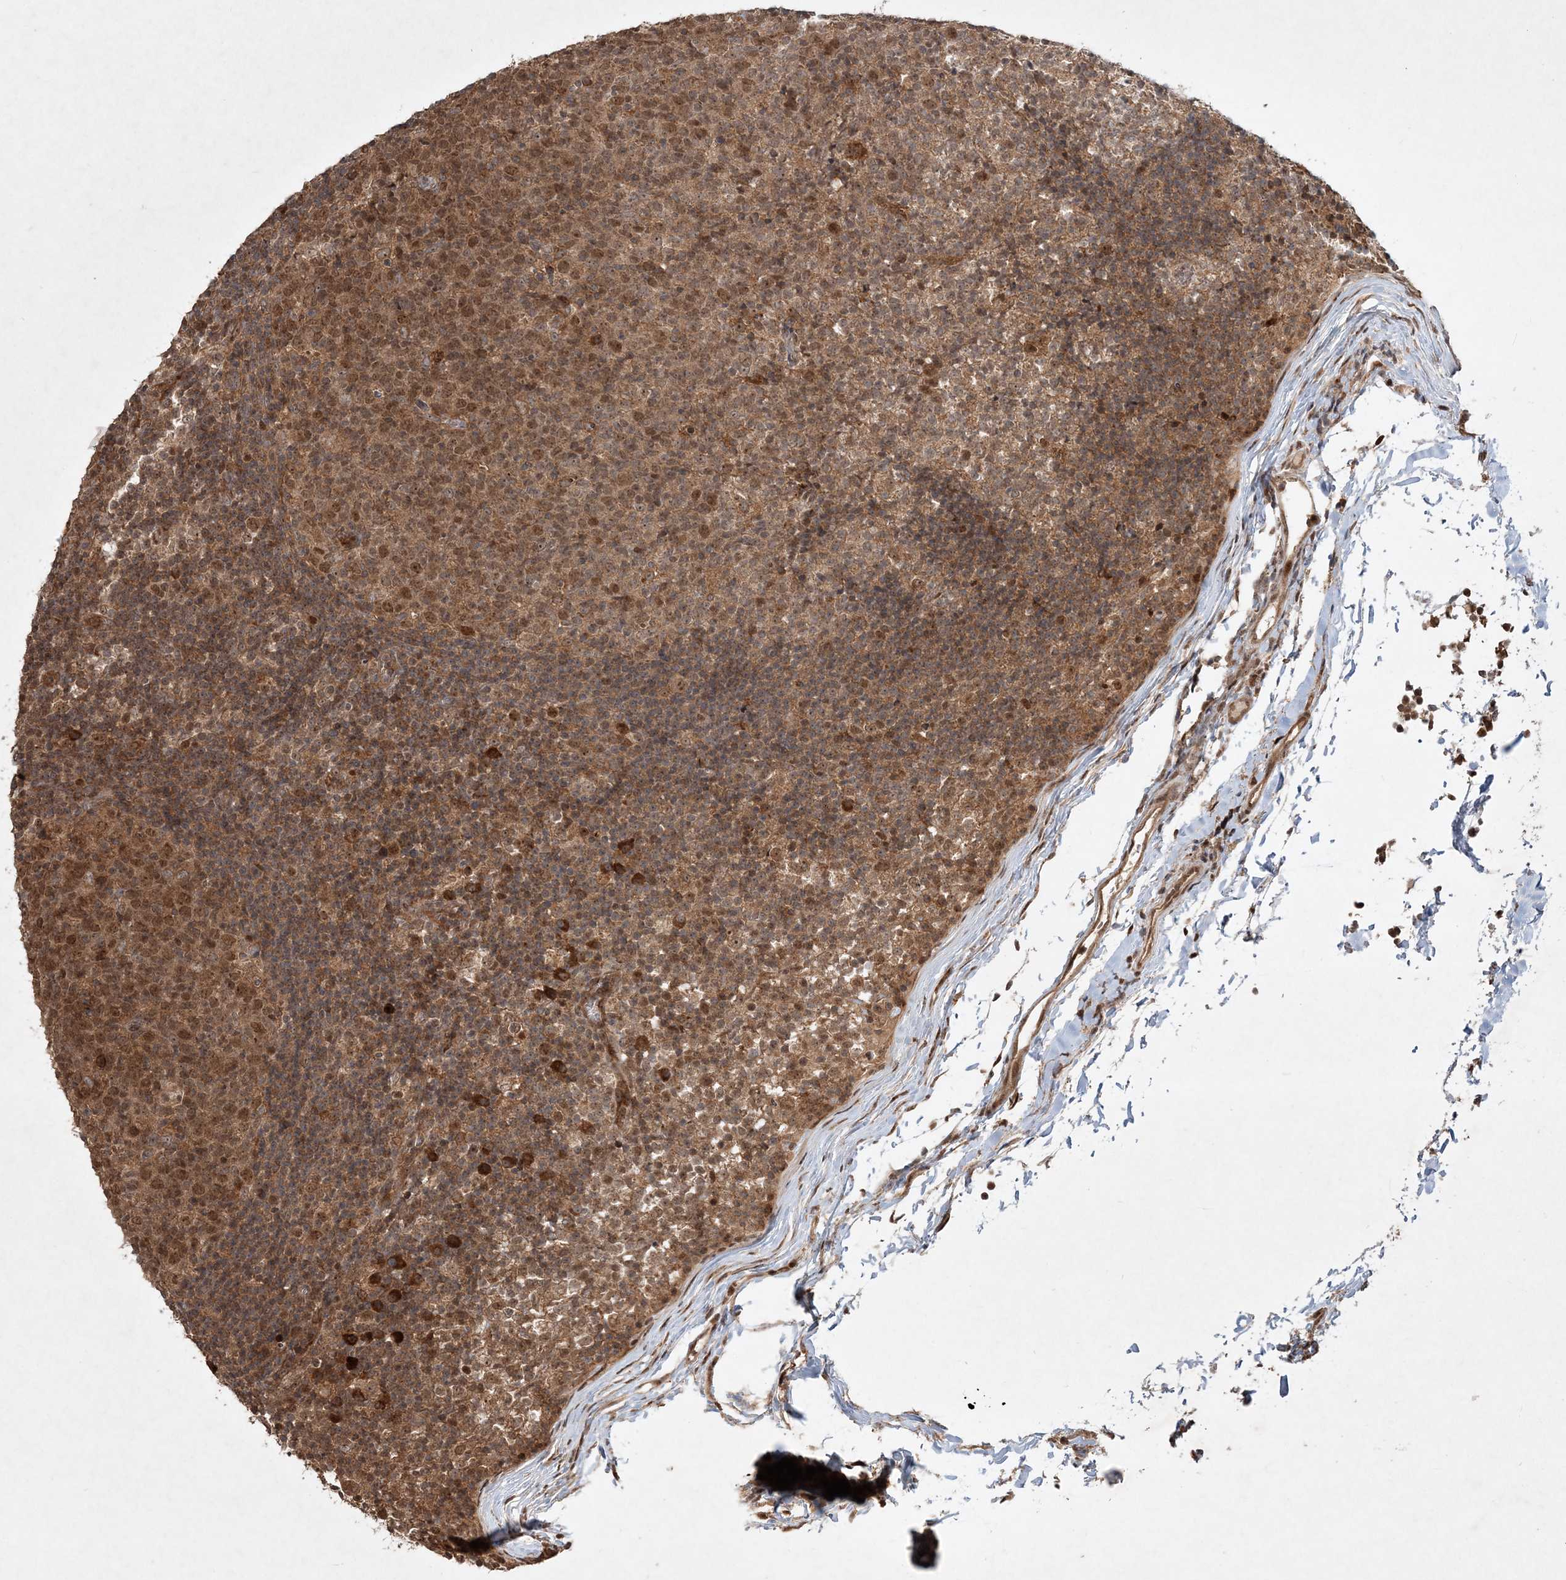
{"staining": {"intensity": "moderate", "quantity": ">75%", "location": "cytoplasmic/membranous,nuclear"}, "tissue": "lymph node", "cell_type": "Germinal center cells", "image_type": "normal", "snomed": [{"axis": "morphology", "description": "Normal tissue, NOS"}, {"axis": "morphology", "description": "Inflammation, NOS"}, {"axis": "topography", "description": "Lymph node"}], "caption": "This is an image of immunohistochemistry staining of unremarkable lymph node, which shows moderate positivity in the cytoplasmic/membranous,nuclear of germinal center cells.", "gene": "UBR3", "patient": {"sex": "male", "age": 55}}